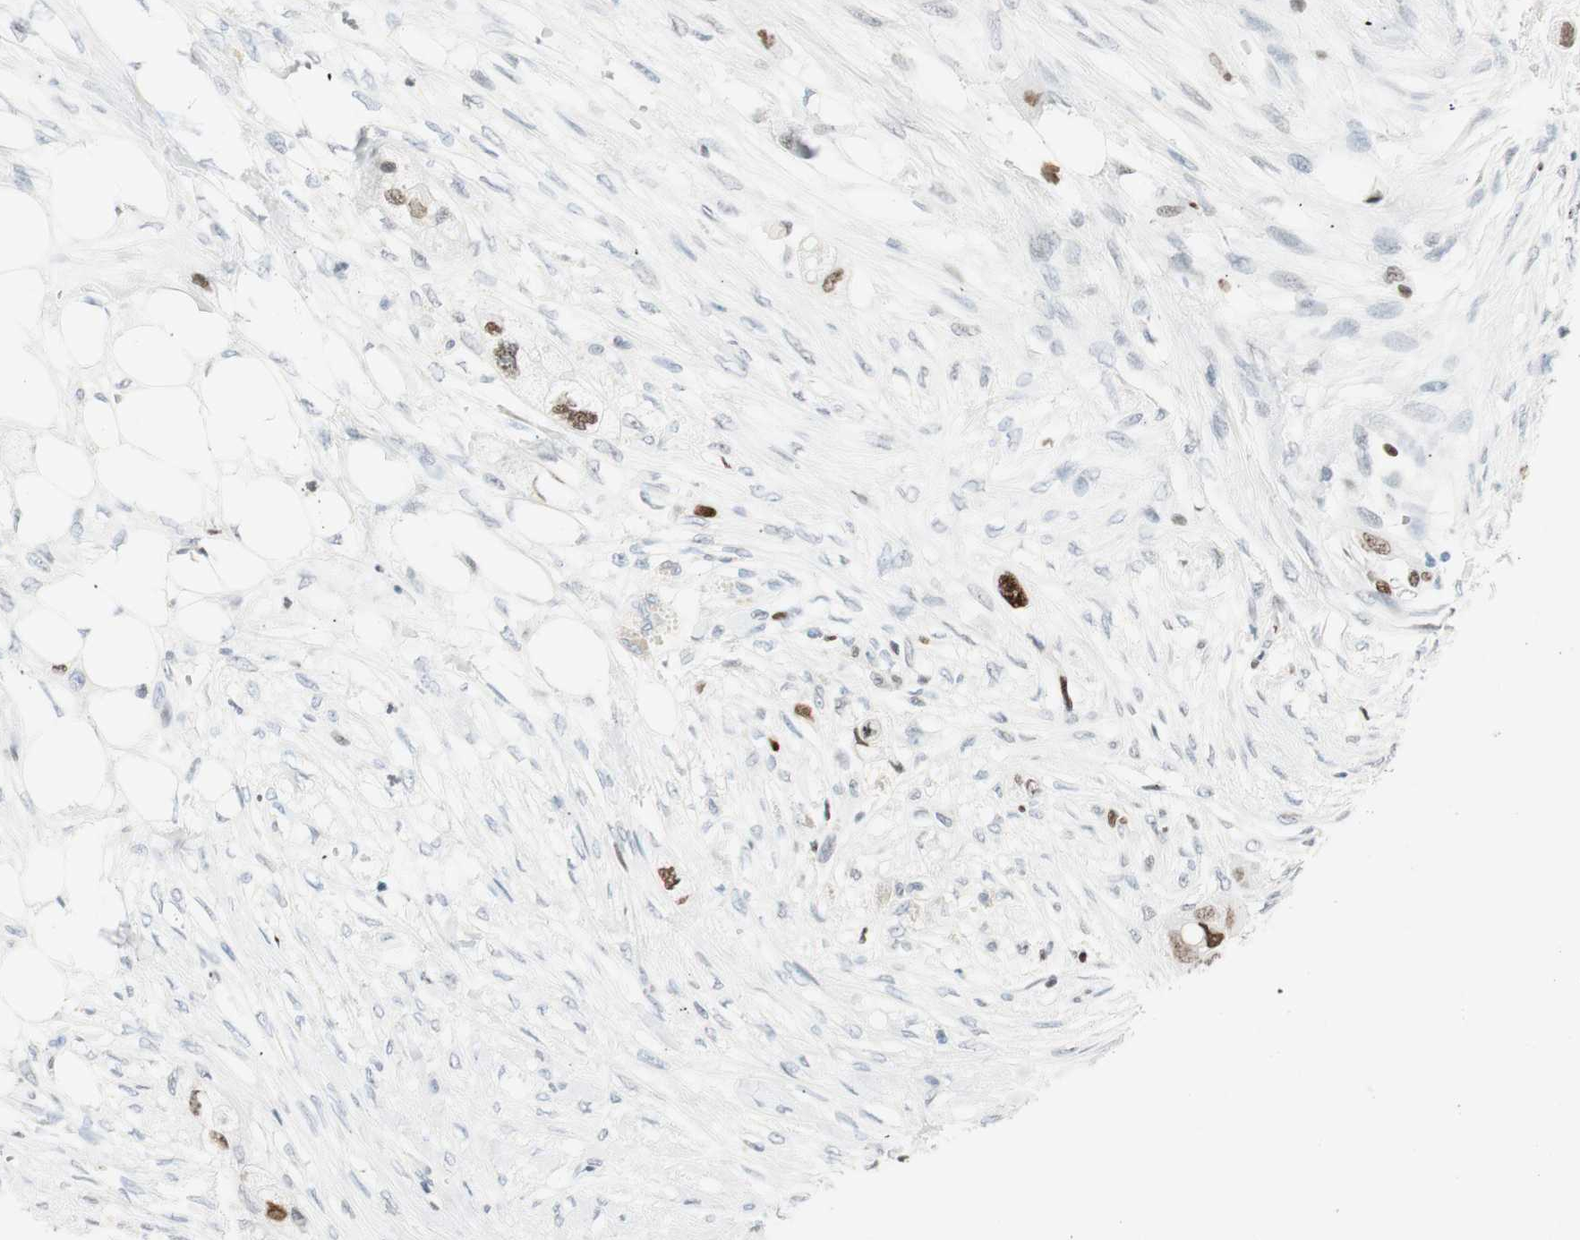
{"staining": {"intensity": "moderate", "quantity": ">75%", "location": "nuclear"}, "tissue": "colorectal cancer", "cell_type": "Tumor cells", "image_type": "cancer", "snomed": [{"axis": "morphology", "description": "Adenocarcinoma, NOS"}, {"axis": "topography", "description": "Colon"}], "caption": "A photomicrograph of colorectal cancer (adenocarcinoma) stained for a protein exhibits moderate nuclear brown staining in tumor cells.", "gene": "EZH2", "patient": {"sex": "female", "age": 57}}